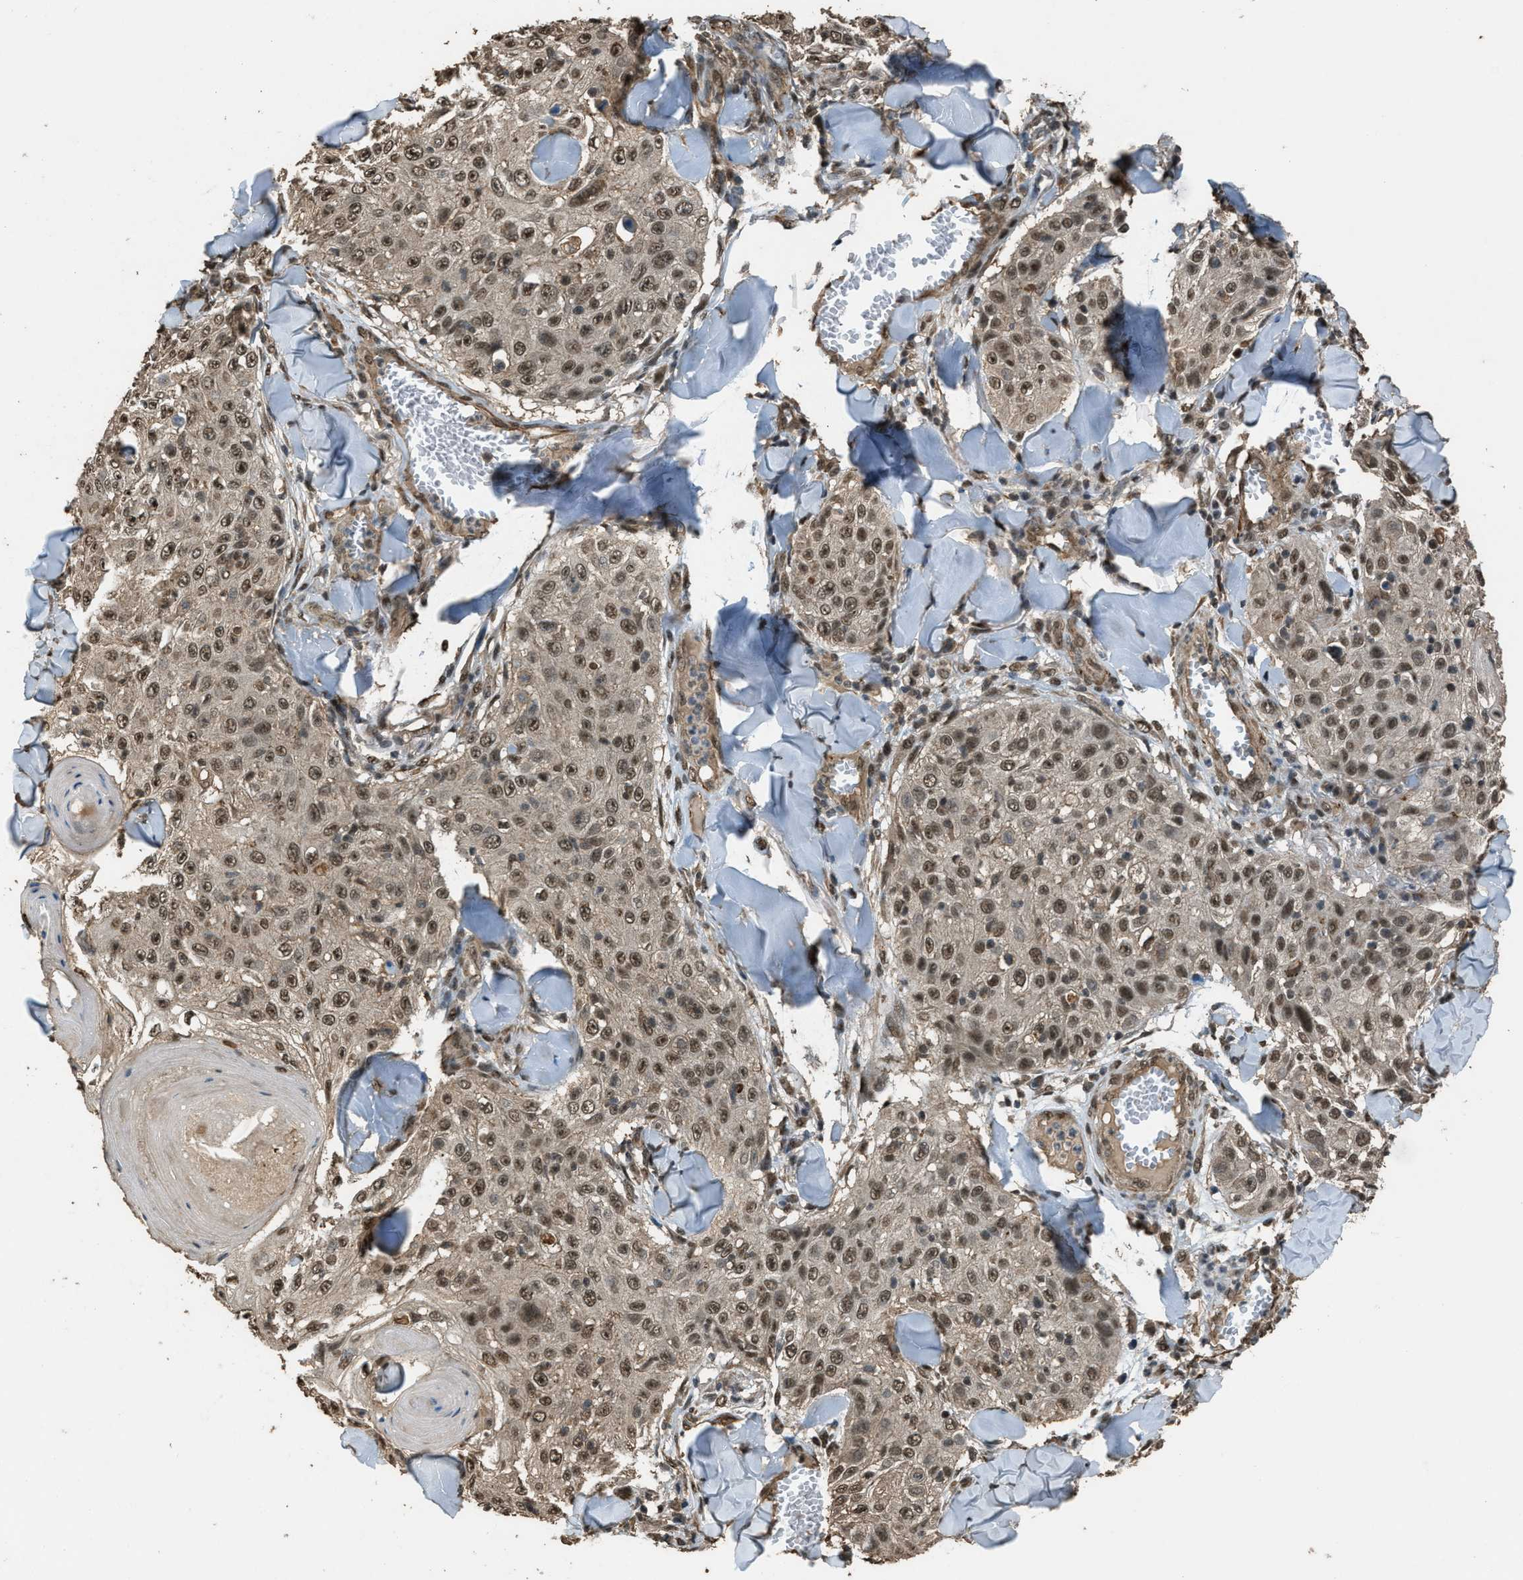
{"staining": {"intensity": "moderate", "quantity": ">75%", "location": "nuclear"}, "tissue": "skin cancer", "cell_type": "Tumor cells", "image_type": "cancer", "snomed": [{"axis": "morphology", "description": "Squamous cell carcinoma, NOS"}, {"axis": "topography", "description": "Skin"}], "caption": "IHC image of neoplastic tissue: human skin cancer (squamous cell carcinoma) stained using immunohistochemistry (IHC) demonstrates medium levels of moderate protein expression localized specifically in the nuclear of tumor cells, appearing as a nuclear brown color.", "gene": "SERTAD2", "patient": {"sex": "male", "age": 86}}